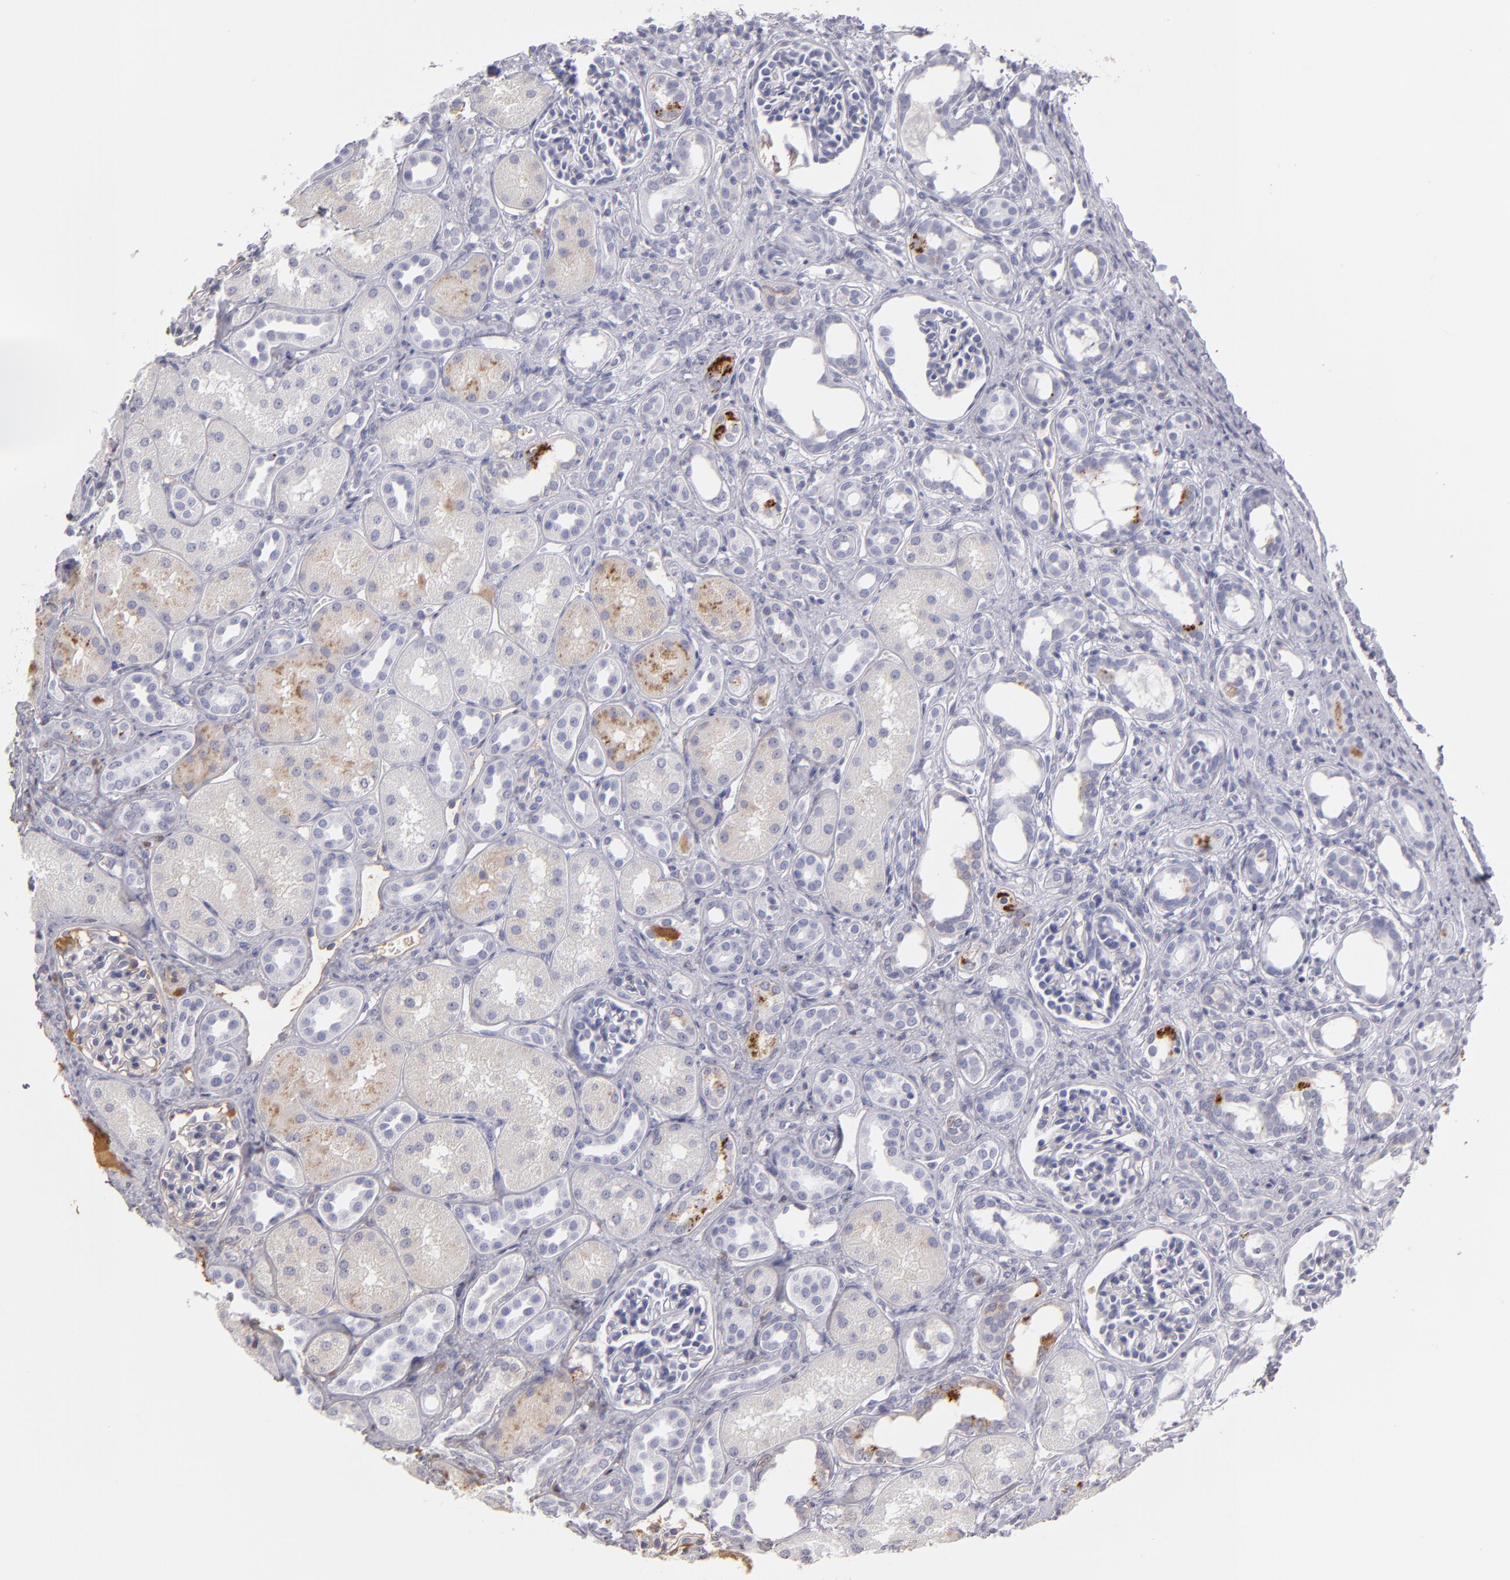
{"staining": {"intensity": "negative", "quantity": "none", "location": "none"}, "tissue": "kidney", "cell_type": "Cells in glomeruli", "image_type": "normal", "snomed": [{"axis": "morphology", "description": "Normal tissue, NOS"}, {"axis": "topography", "description": "Kidney"}], "caption": "Immunohistochemistry of unremarkable human kidney demonstrates no expression in cells in glomeruli. Brightfield microscopy of immunohistochemistry (IHC) stained with DAB (3,3'-diaminobenzidine) (brown) and hematoxylin (blue), captured at high magnification.", "gene": "SERPINA1", "patient": {"sex": "male", "age": 7}}